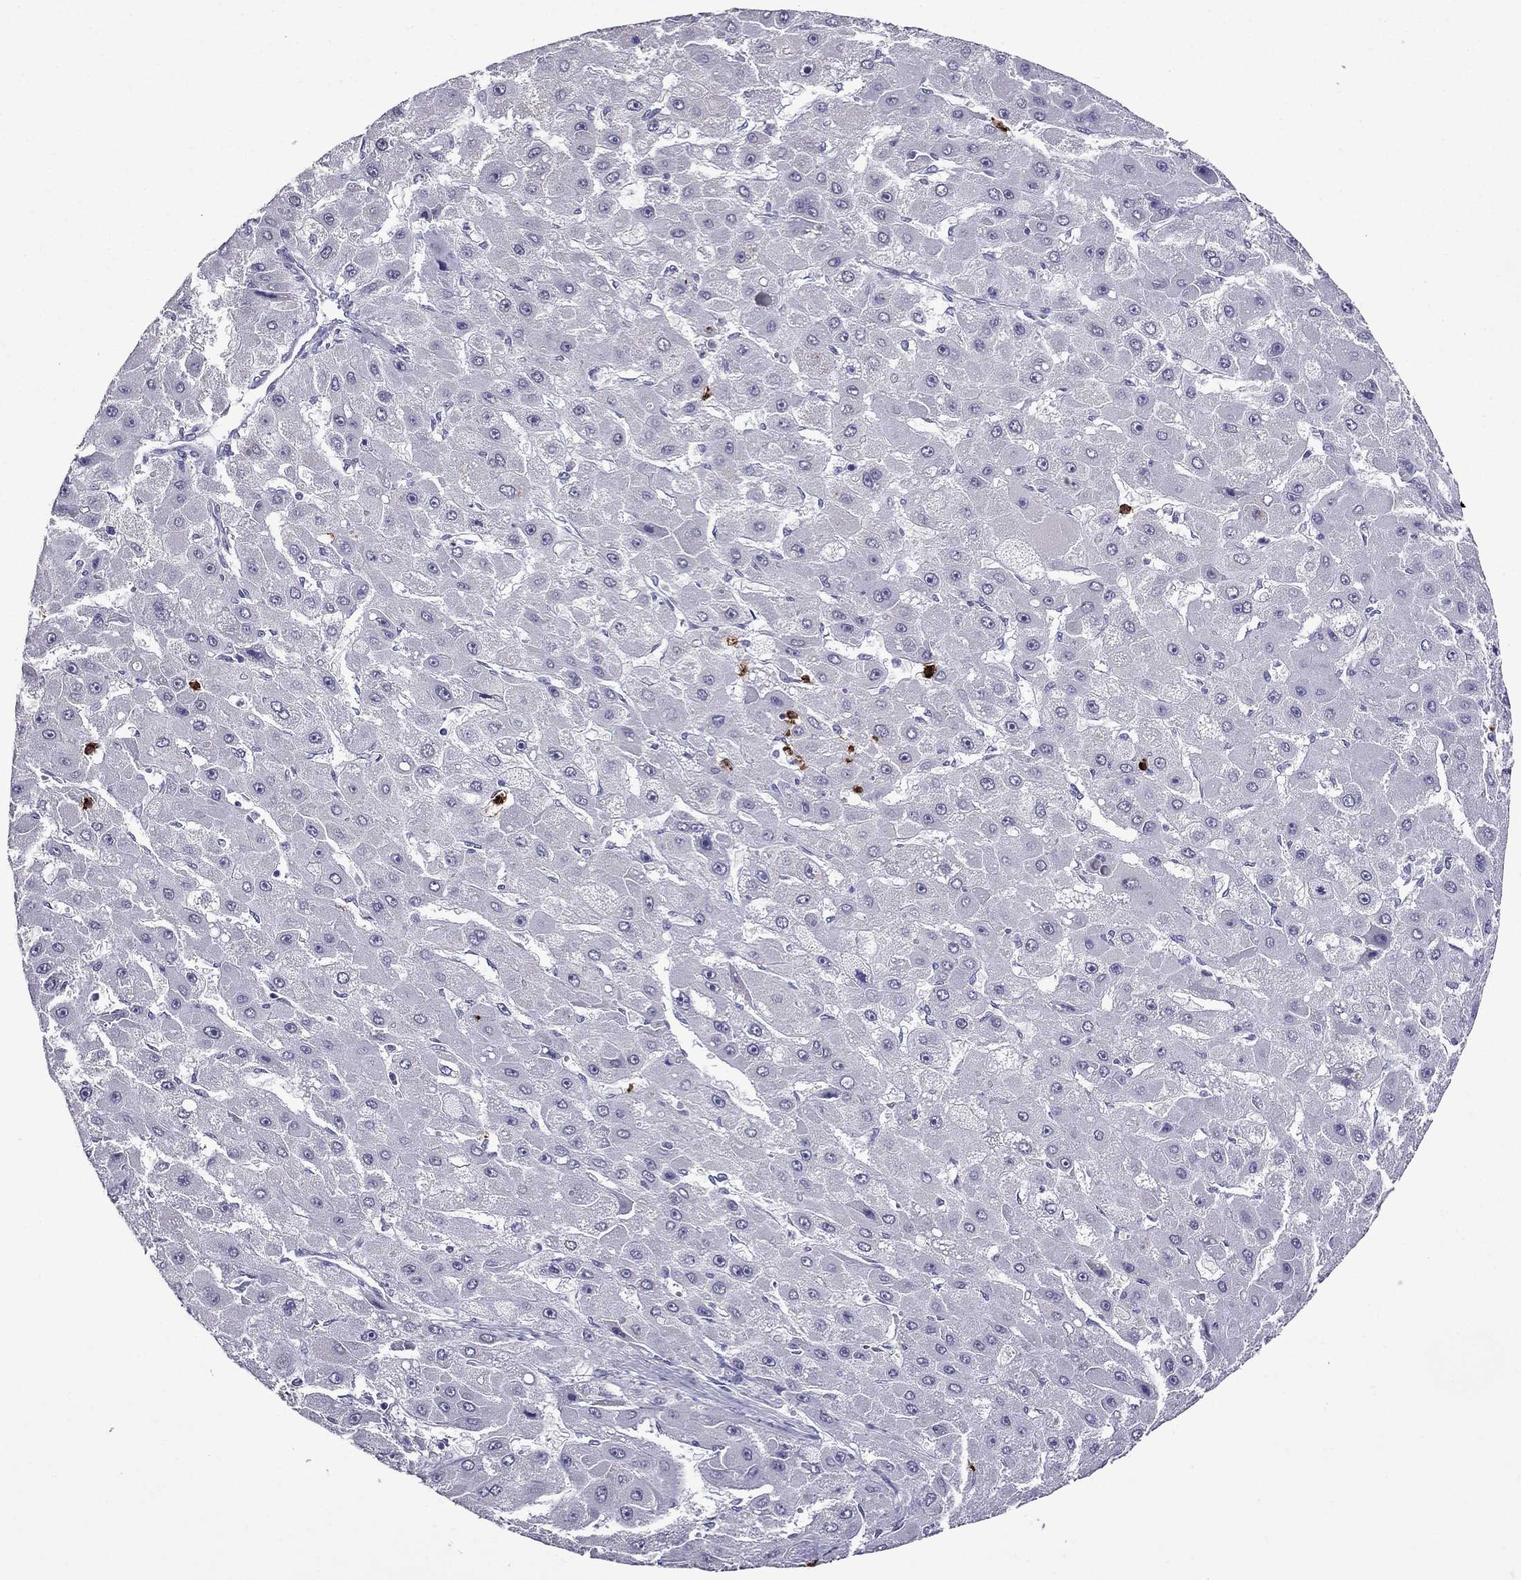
{"staining": {"intensity": "negative", "quantity": "none", "location": "none"}, "tissue": "liver cancer", "cell_type": "Tumor cells", "image_type": "cancer", "snomed": [{"axis": "morphology", "description": "Carcinoma, Hepatocellular, NOS"}, {"axis": "topography", "description": "Liver"}], "caption": "Immunohistochemical staining of human liver hepatocellular carcinoma displays no significant staining in tumor cells.", "gene": "OLFM4", "patient": {"sex": "female", "age": 25}}